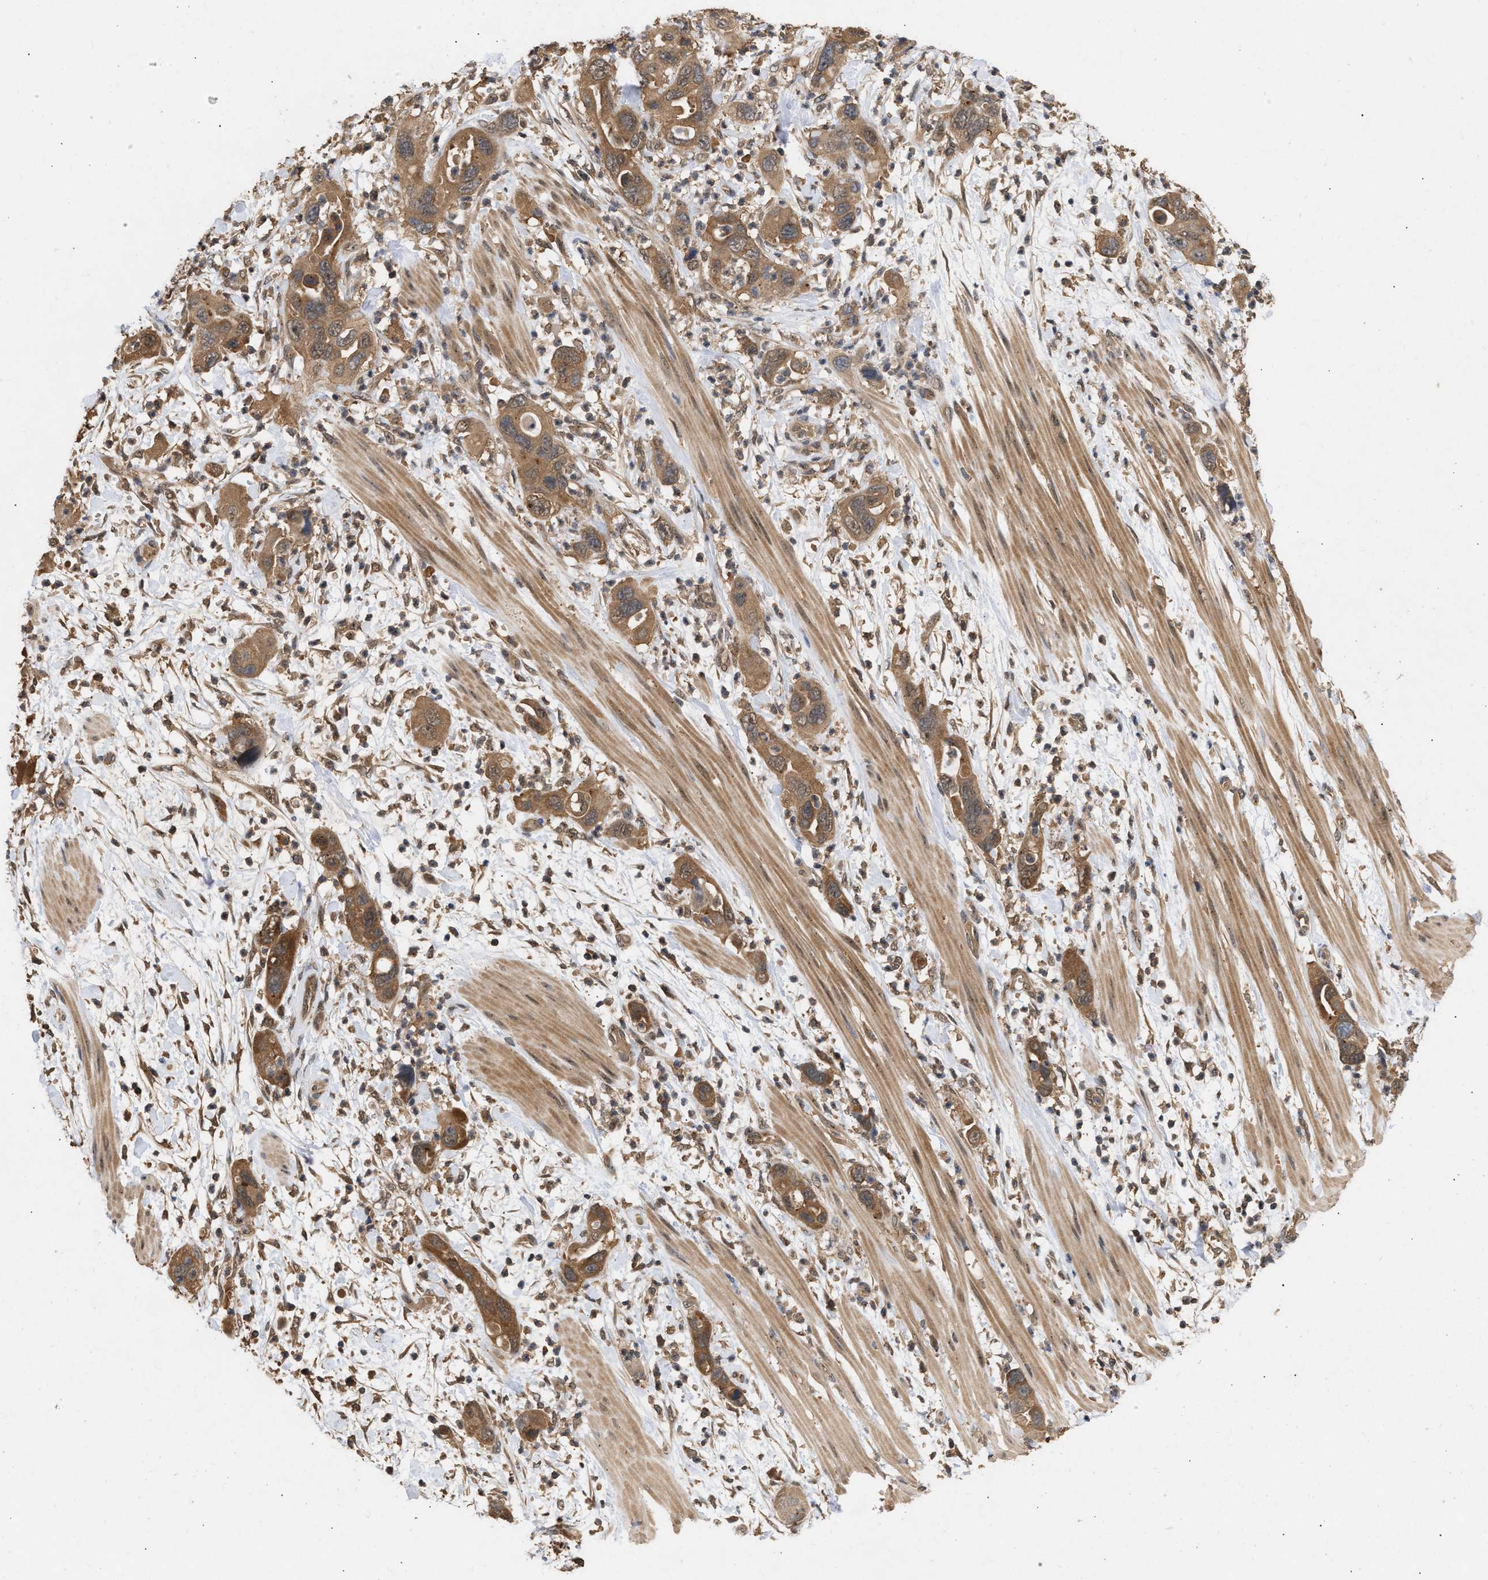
{"staining": {"intensity": "moderate", "quantity": ">75%", "location": "cytoplasmic/membranous"}, "tissue": "pancreatic cancer", "cell_type": "Tumor cells", "image_type": "cancer", "snomed": [{"axis": "morphology", "description": "Adenocarcinoma, NOS"}, {"axis": "topography", "description": "Pancreas"}], "caption": "Adenocarcinoma (pancreatic) stained with a protein marker reveals moderate staining in tumor cells.", "gene": "FITM1", "patient": {"sex": "female", "age": 71}}